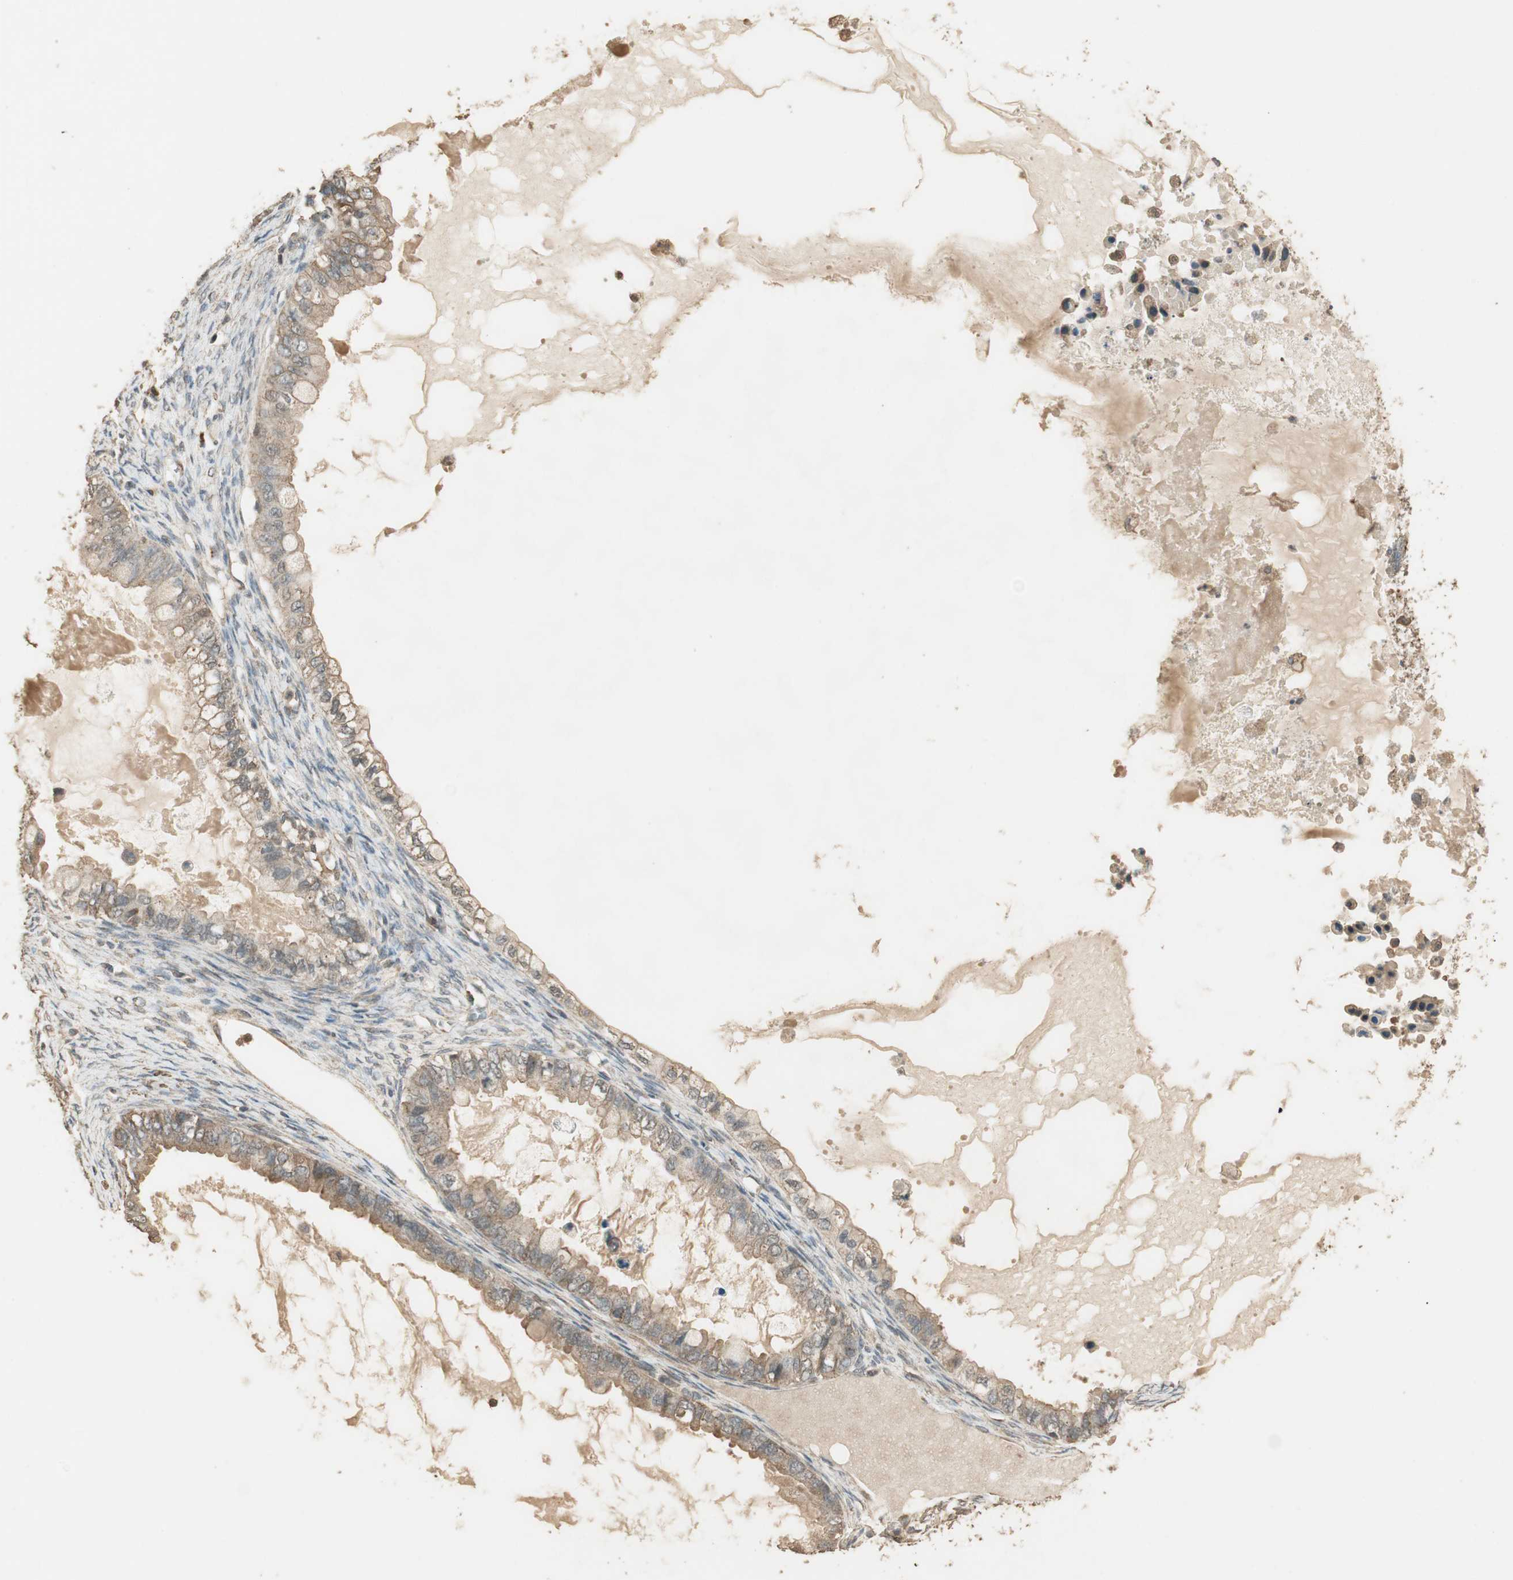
{"staining": {"intensity": "weak", "quantity": "<25%", "location": "cytoplasmic/membranous"}, "tissue": "ovarian cancer", "cell_type": "Tumor cells", "image_type": "cancer", "snomed": [{"axis": "morphology", "description": "Cystadenocarcinoma, mucinous, NOS"}, {"axis": "topography", "description": "Ovary"}], "caption": "Tumor cells are negative for brown protein staining in ovarian cancer (mucinous cystadenocarcinoma).", "gene": "USP2", "patient": {"sex": "female", "age": 80}}